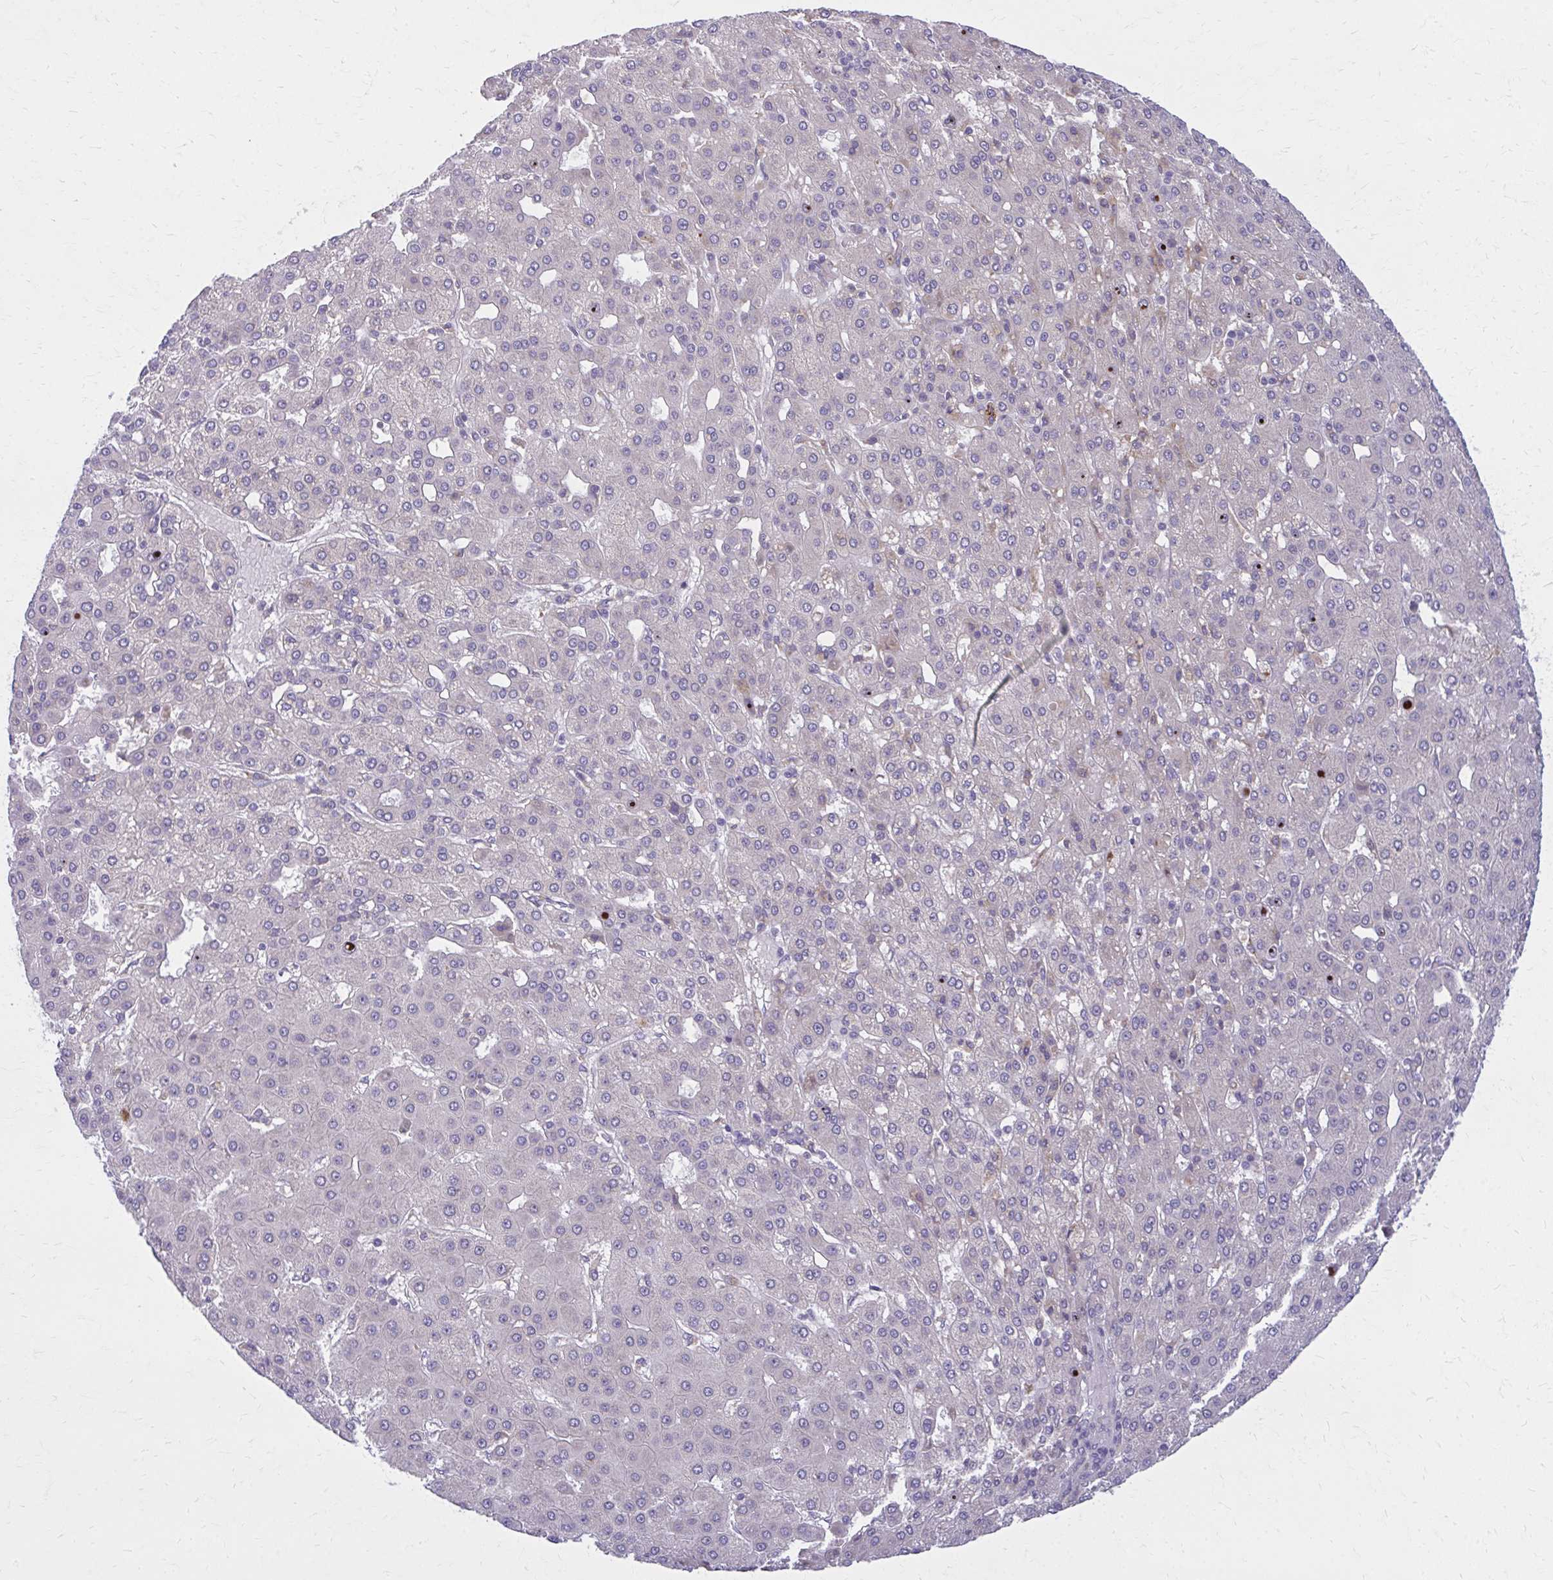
{"staining": {"intensity": "negative", "quantity": "none", "location": "none"}, "tissue": "liver cancer", "cell_type": "Tumor cells", "image_type": "cancer", "snomed": [{"axis": "morphology", "description": "Carcinoma, Hepatocellular, NOS"}, {"axis": "topography", "description": "Liver"}], "caption": "Immunohistochemistry image of human liver hepatocellular carcinoma stained for a protein (brown), which displays no positivity in tumor cells.", "gene": "CEMP1", "patient": {"sex": "male", "age": 65}}